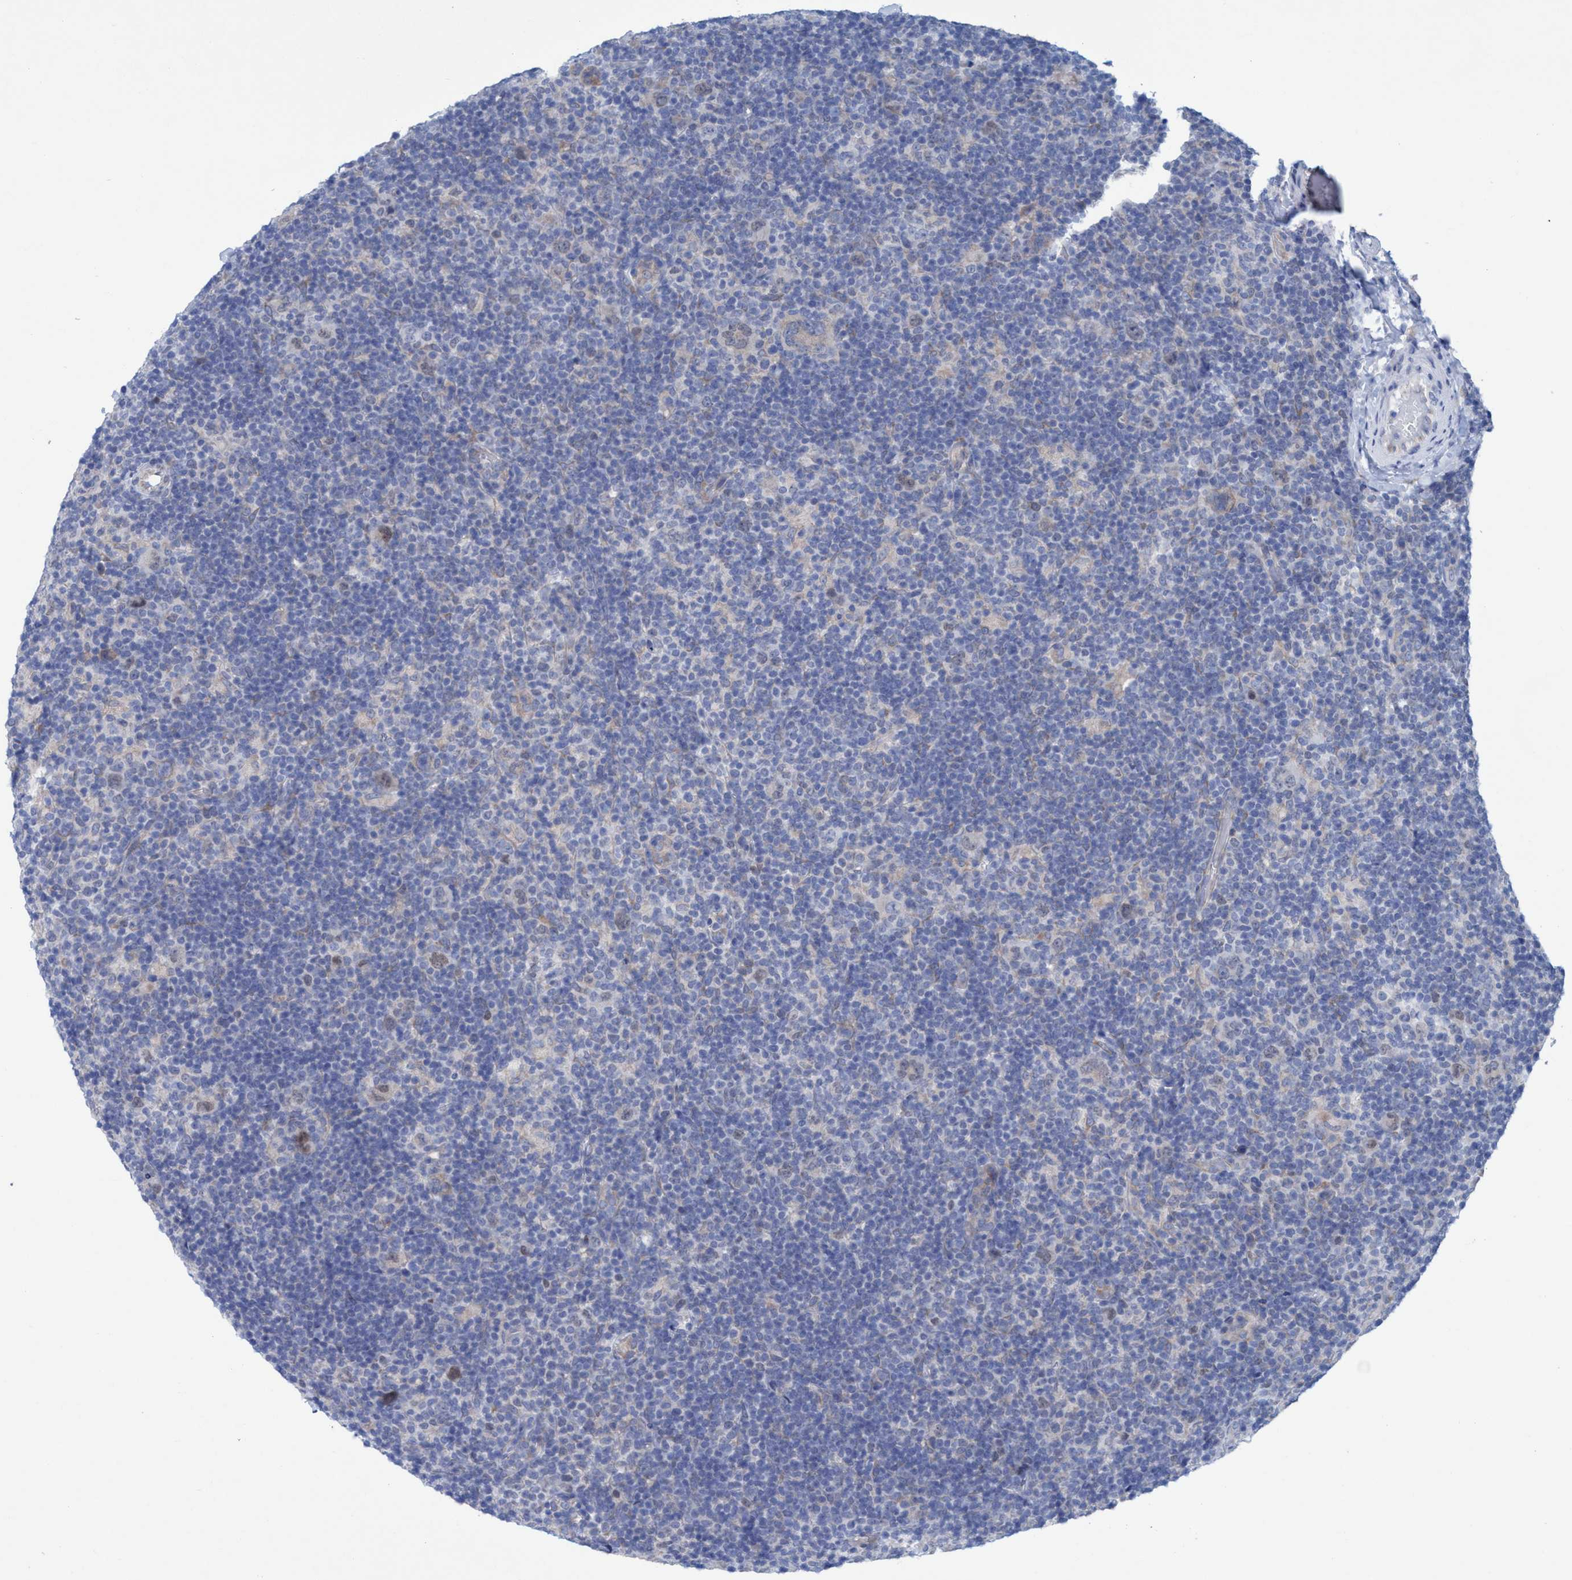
{"staining": {"intensity": "weak", "quantity": ">75%", "location": "cytoplasmic/membranous,nuclear"}, "tissue": "lymphoma", "cell_type": "Tumor cells", "image_type": "cancer", "snomed": [{"axis": "morphology", "description": "Hodgkin's disease, NOS"}, {"axis": "topography", "description": "Lymph node"}], "caption": "Hodgkin's disease stained with a protein marker reveals weak staining in tumor cells.", "gene": "RSAD1", "patient": {"sex": "female", "age": 57}}